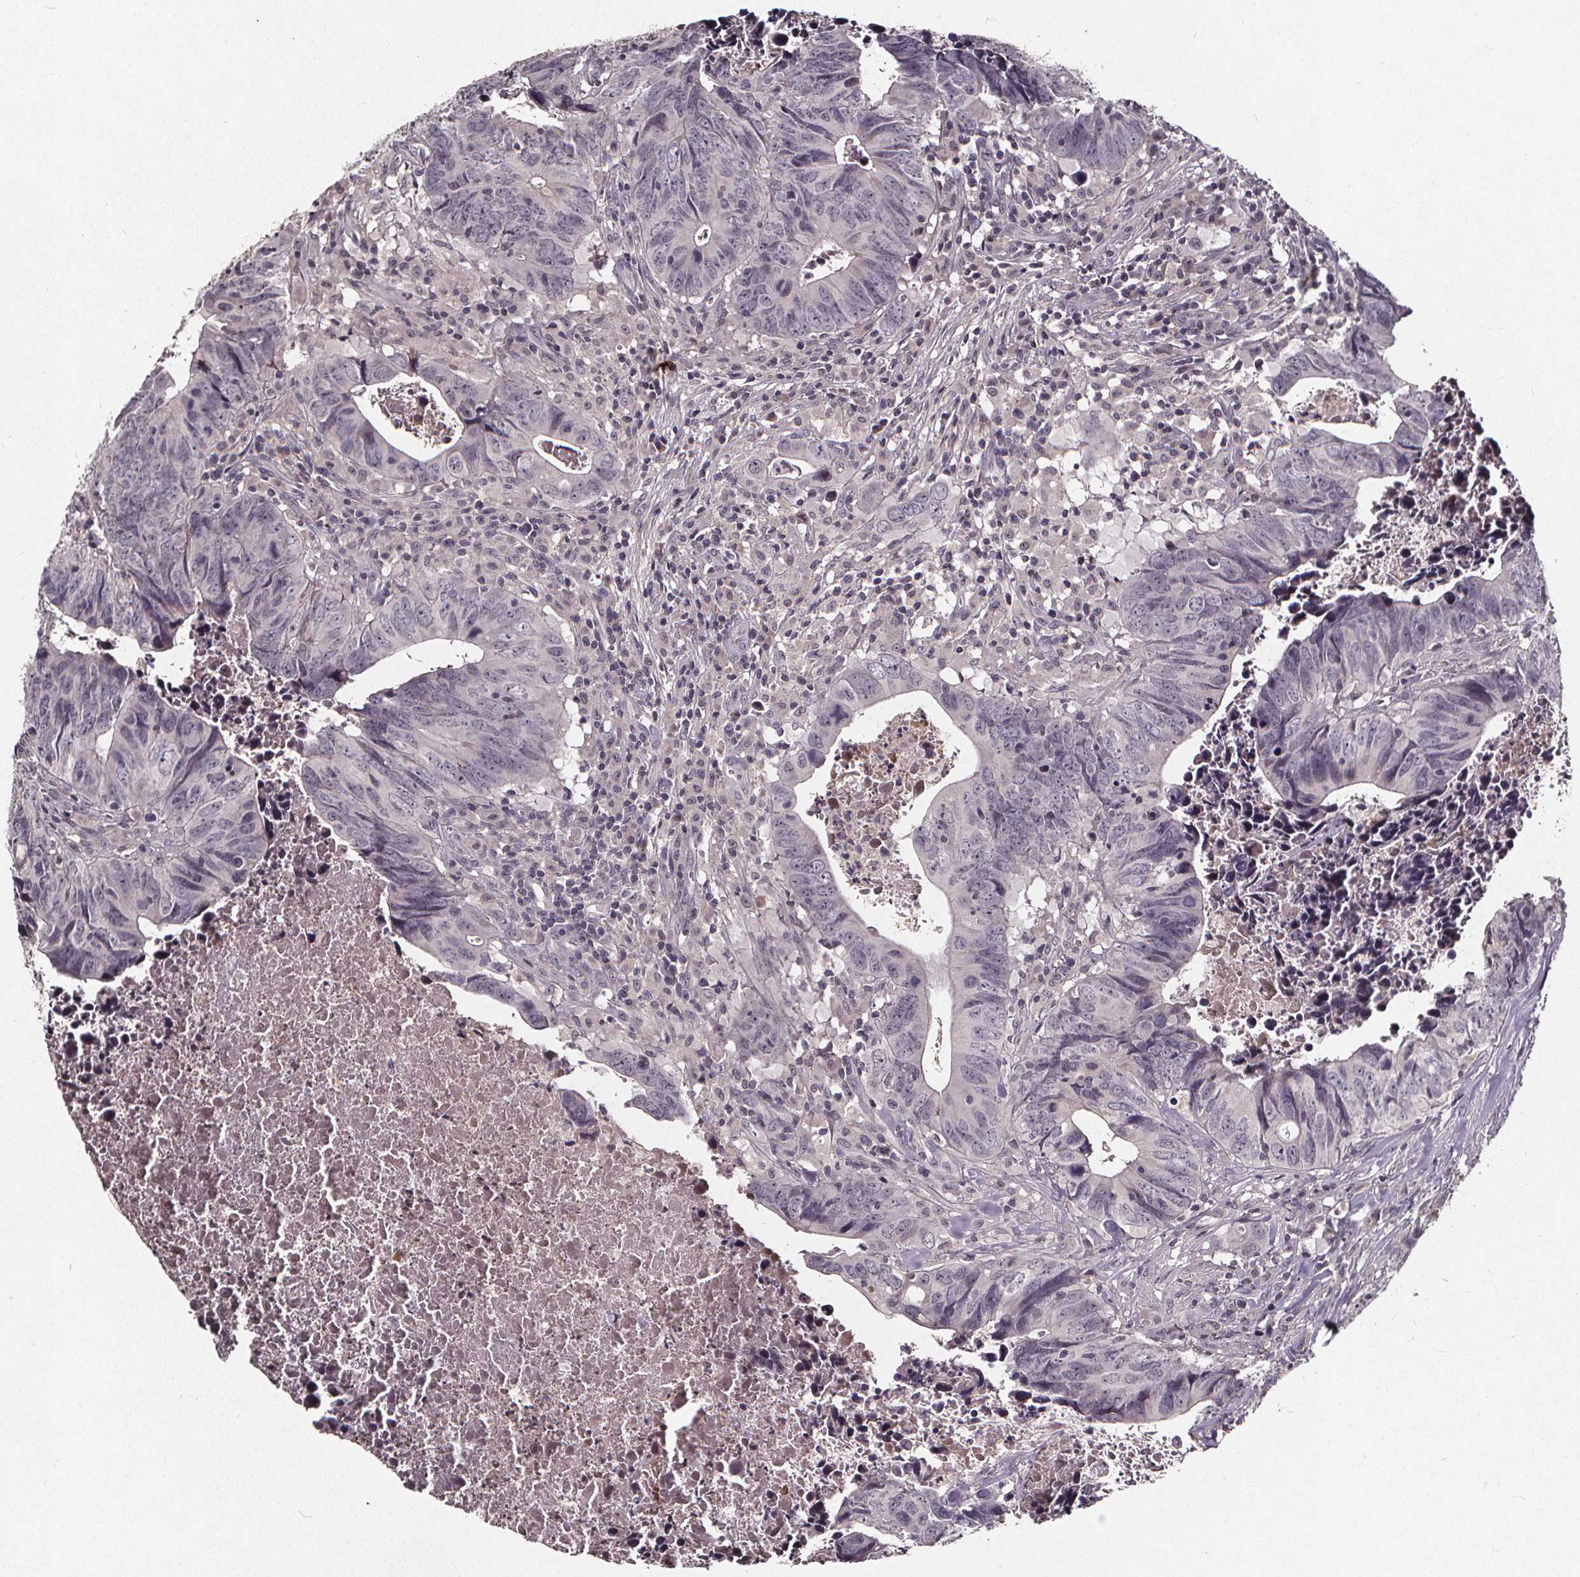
{"staining": {"intensity": "negative", "quantity": "none", "location": "none"}, "tissue": "colorectal cancer", "cell_type": "Tumor cells", "image_type": "cancer", "snomed": [{"axis": "morphology", "description": "Adenocarcinoma, NOS"}, {"axis": "topography", "description": "Colon"}], "caption": "DAB immunohistochemical staining of colorectal cancer reveals no significant staining in tumor cells.", "gene": "SPAG8", "patient": {"sex": "female", "age": 82}}